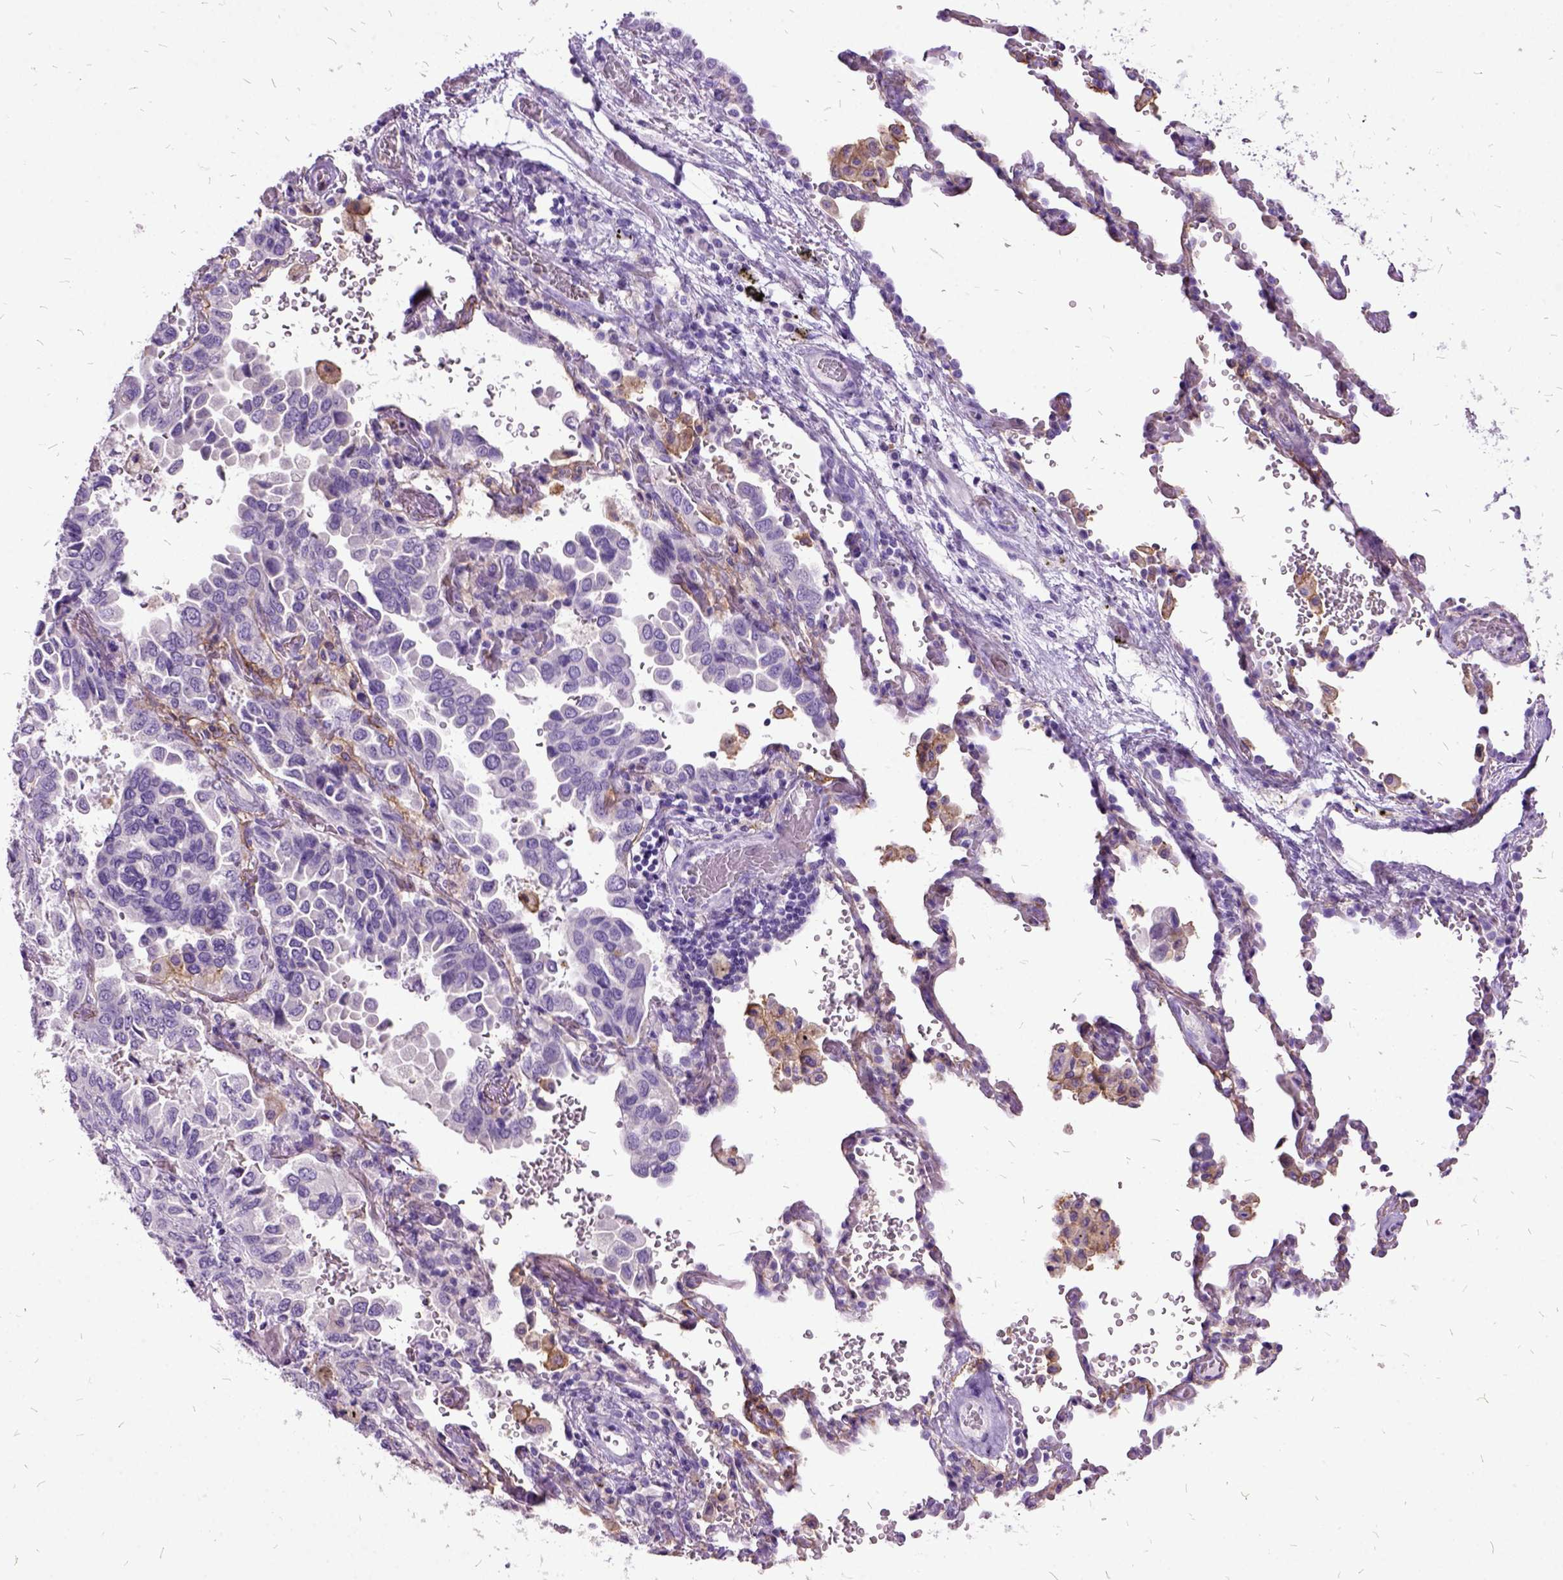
{"staining": {"intensity": "negative", "quantity": "none", "location": "none"}, "tissue": "lung cancer", "cell_type": "Tumor cells", "image_type": "cancer", "snomed": [{"axis": "morphology", "description": "Aneuploidy"}, {"axis": "morphology", "description": "Adenocarcinoma, NOS"}, {"axis": "morphology", "description": "Adenocarcinoma, metastatic, NOS"}, {"axis": "topography", "description": "Lymph node"}, {"axis": "topography", "description": "Lung"}], "caption": "There is no significant staining in tumor cells of metastatic adenocarcinoma (lung). The staining was performed using DAB (3,3'-diaminobenzidine) to visualize the protein expression in brown, while the nuclei were stained in blue with hematoxylin (Magnification: 20x).", "gene": "MME", "patient": {"sex": "female", "age": 48}}